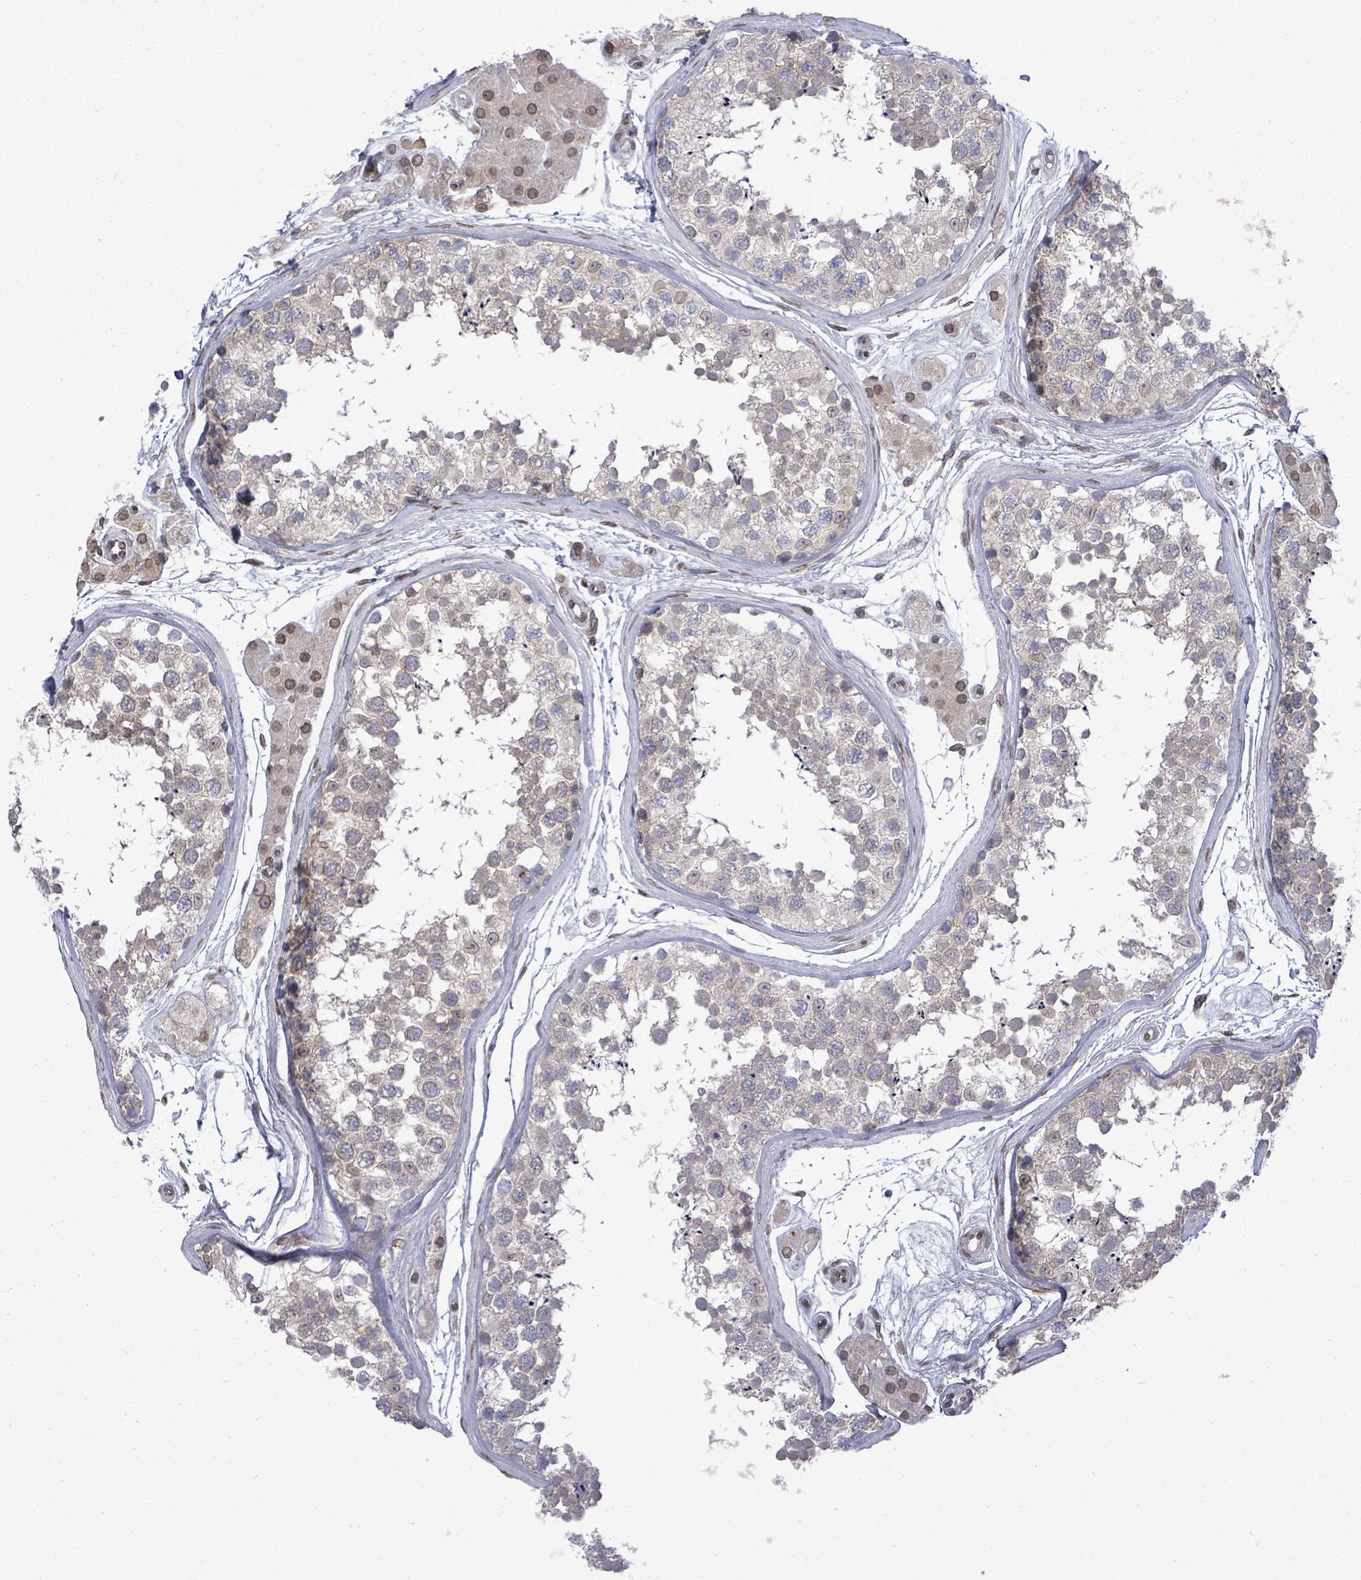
{"staining": {"intensity": "weak", "quantity": "25%-75%", "location": "cytoplasmic/membranous"}, "tissue": "testis", "cell_type": "Cells in seminiferous ducts", "image_type": "normal", "snomed": [{"axis": "morphology", "description": "Normal tissue, NOS"}, {"axis": "topography", "description": "Testis"}], "caption": "Weak cytoplasmic/membranous expression for a protein is seen in about 25%-75% of cells in seminiferous ducts of normal testis using immunohistochemistry.", "gene": "ARFGAP1", "patient": {"sex": "male", "age": 56}}